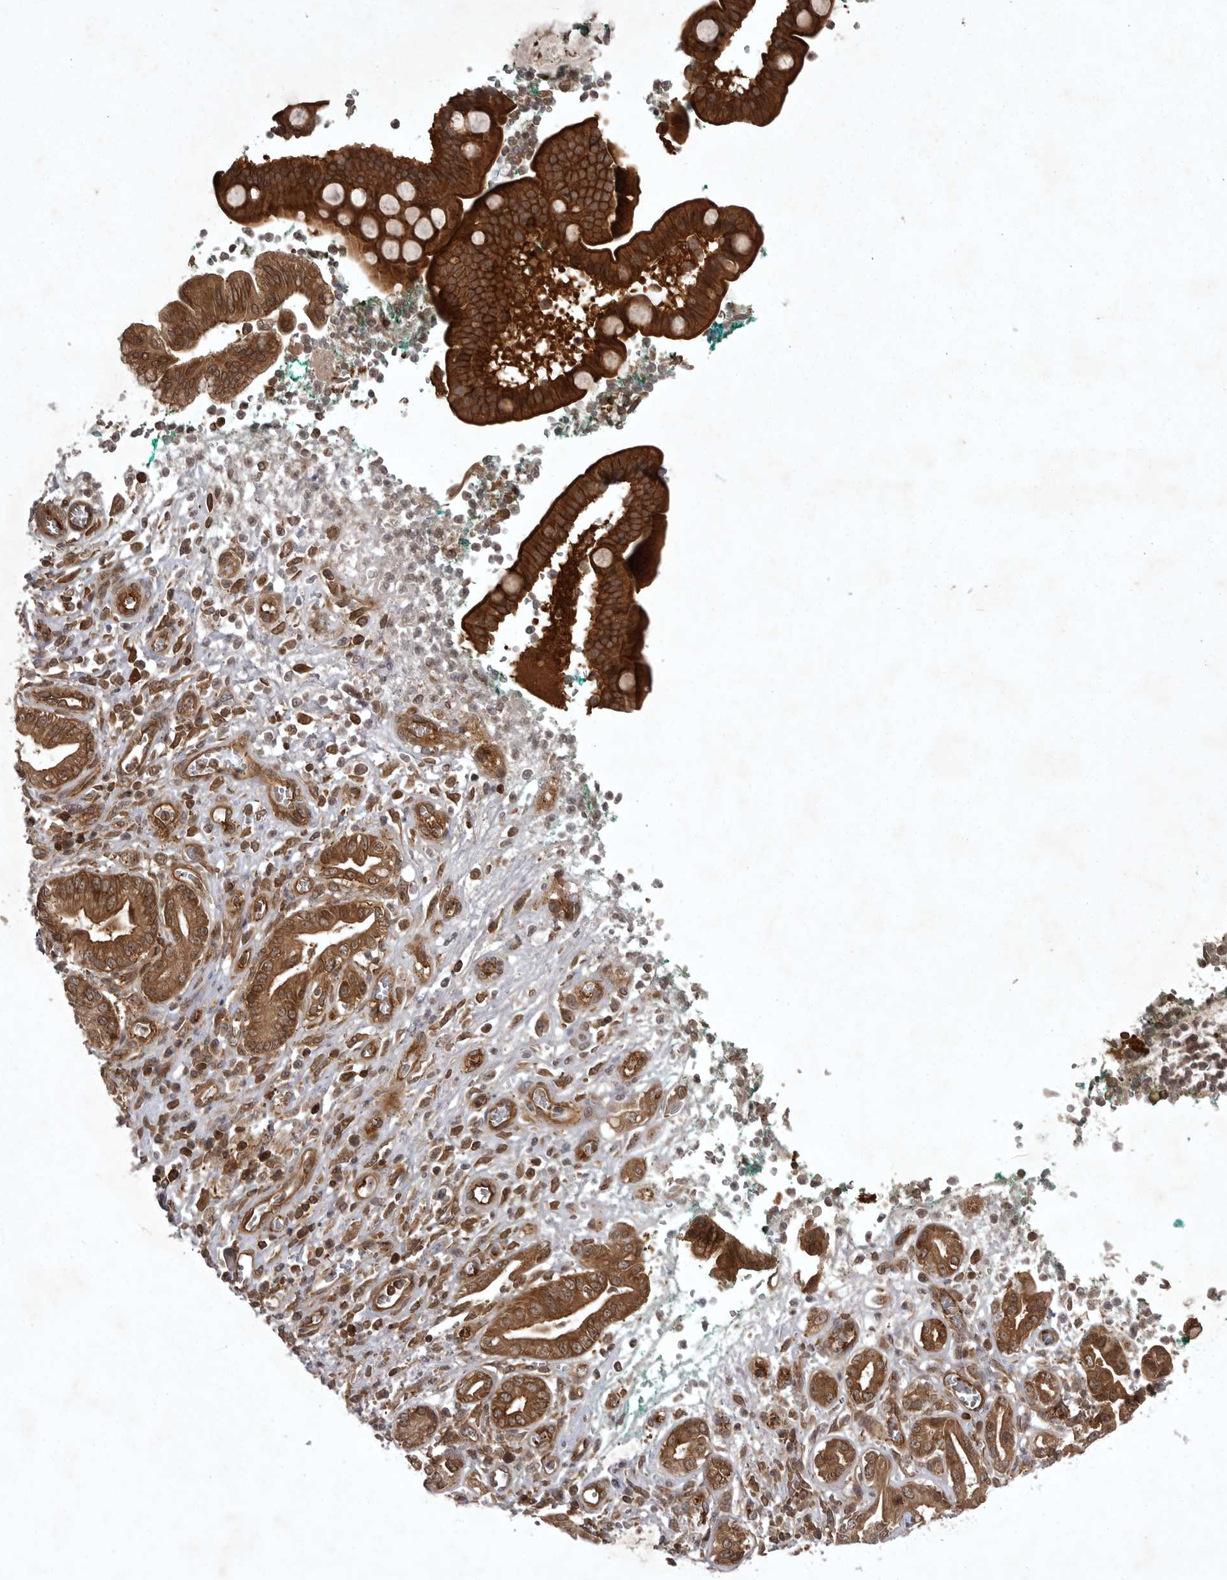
{"staining": {"intensity": "strong", "quantity": ">75%", "location": "cytoplasmic/membranous,nuclear"}, "tissue": "pancreatic cancer", "cell_type": "Tumor cells", "image_type": "cancer", "snomed": [{"axis": "morphology", "description": "Adenocarcinoma, NOS"}, {"axis": "topography", "description": "Pancreas"}], "caption": "Tumor cells exhibit strong cytoplasmic/membranous and nuclear staining in approximately >75% of cells in pancreatic cancer (adenocarcinoma). The staining was performed using DAB (3,3'-diaminobenzidine), with brown indicating positive protein expression. Nuclei are stained blue with hematoxylin.", "gene": "STK24", "patient": {"sex": "male", "age": 78}}